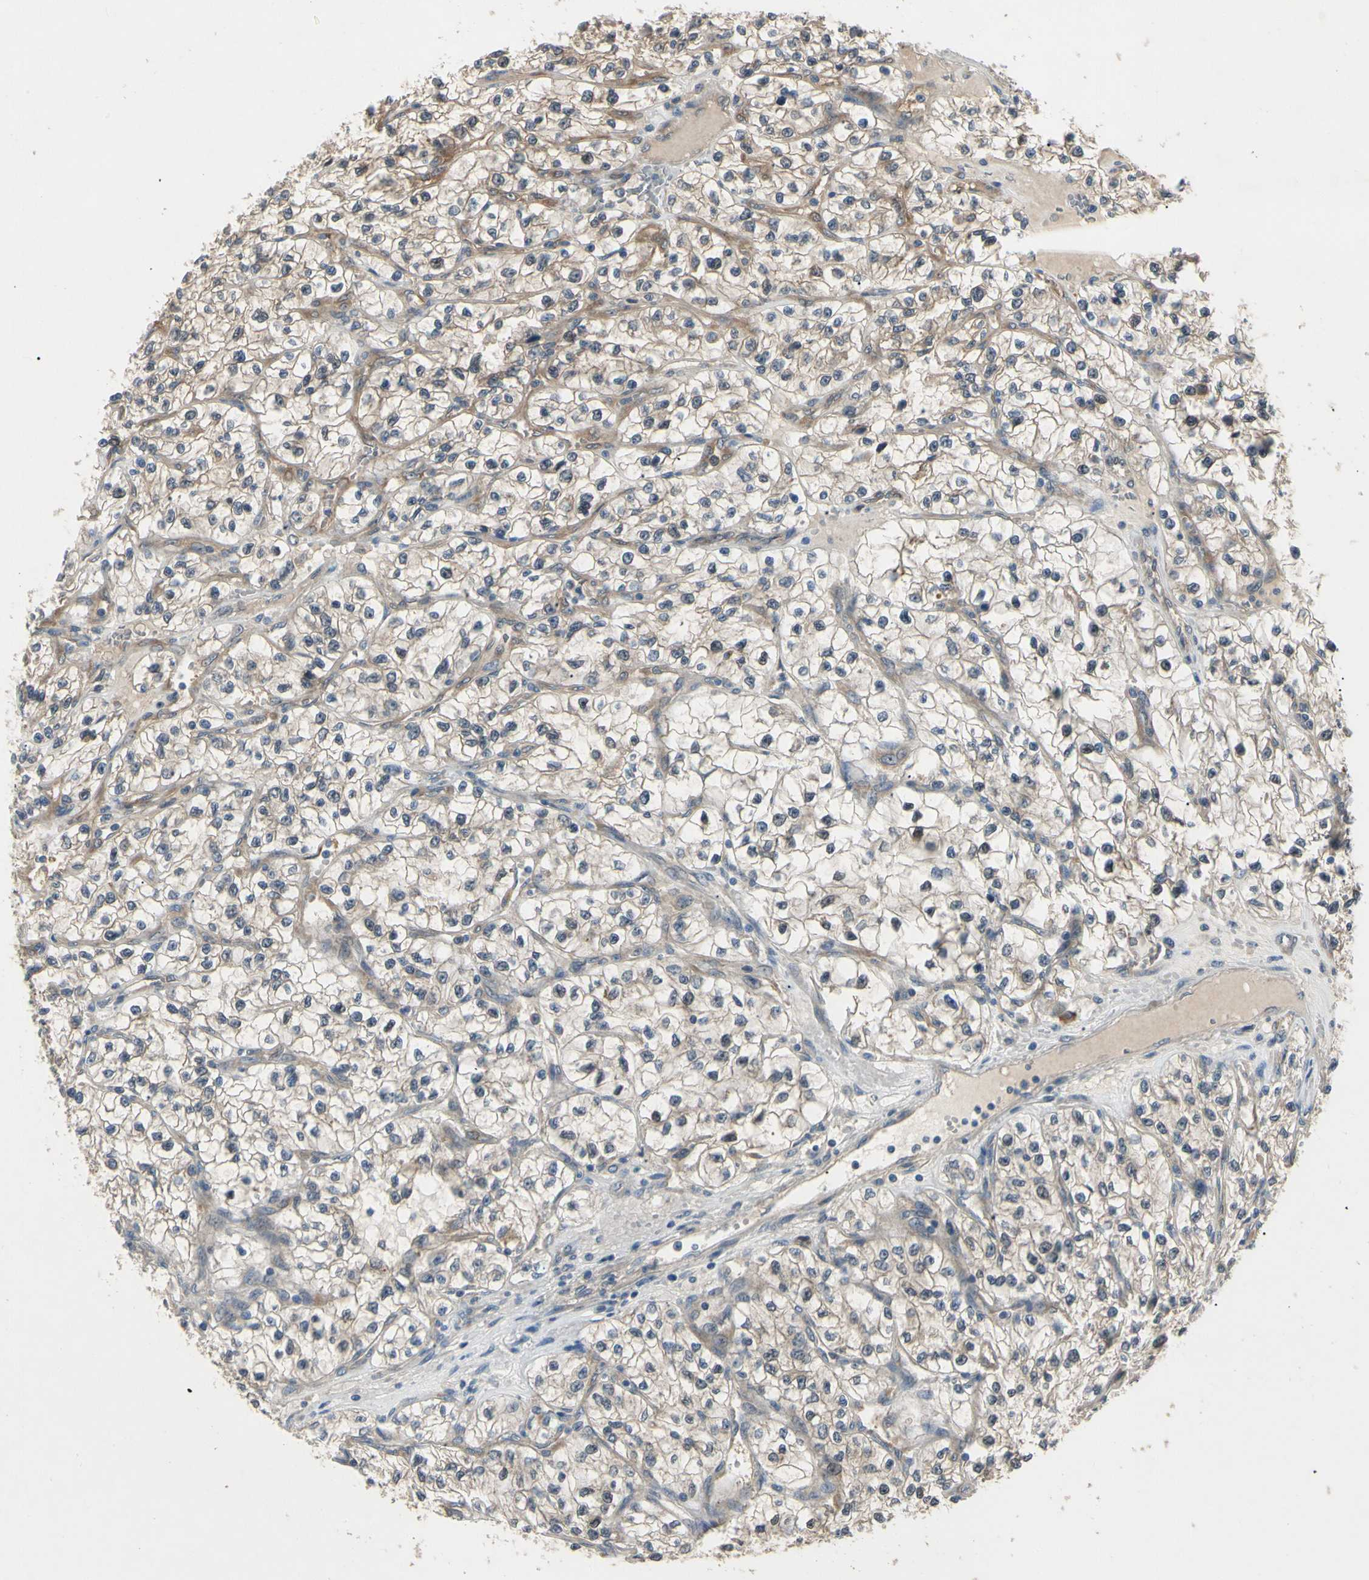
{"staining": {"intensity": "moderate", "quantity": ">75%", "location": "cytoplasmic/membranous"}, "tissue": "renal cancer", "cell_type": "Tumor cells", "image_type": "cancer", "snomed": [{"axis": "morphology", "description": "Adenocarcinoma, NOS"}, {"axis": "topography", "description": "Kidney"}], "caption": "Immunohistochemistry image of human adenocarcinoma (renal) stained for a protein (brown), which exhibits medium levels of moderate cytoplasmic/membranous positivity in approximately >75% of tumor cells.", "gene": "NME1-NME2", "patient": {"sex": "female", "age": 57}}